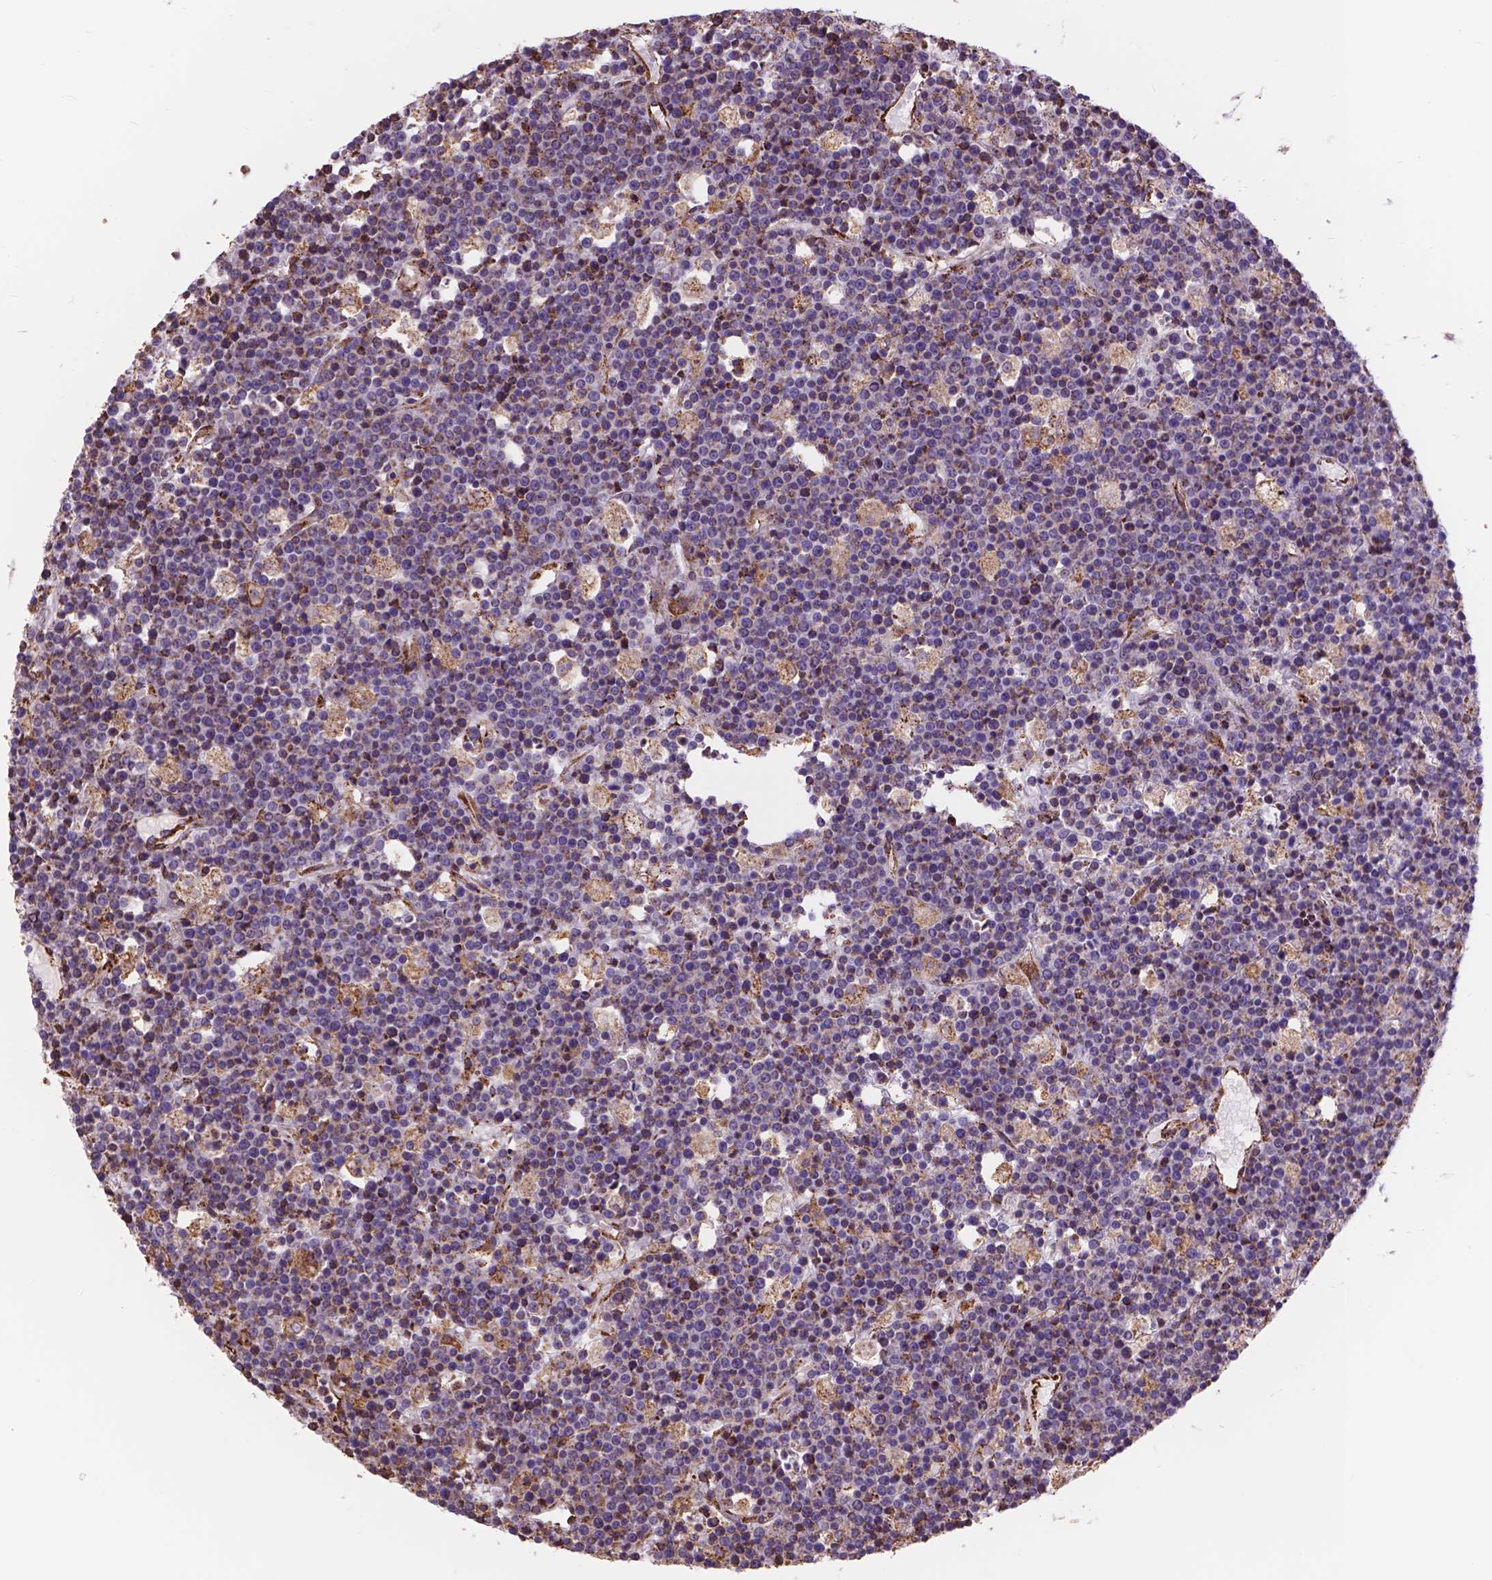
{"staining": {"intensity": "negative", "quantity": "none", "location": "none"}, "tissue": "lymphoma", "cell_type": "Tumor cells", "image_type": "cancer", "snomed": [{"axis": "morphology", "description": "Malignant lymphoma, non-Hodgkin's type, High grade"}, {"axis": "topography", "description": "Ovary"}], "caption": "Tumor cells show no significant positivity in lymphoma. (Immunohistochemistry, brightfield microscopy, high magnification).", "gene": "IPO11", "patient": {"sex": "female", "age": 56}}